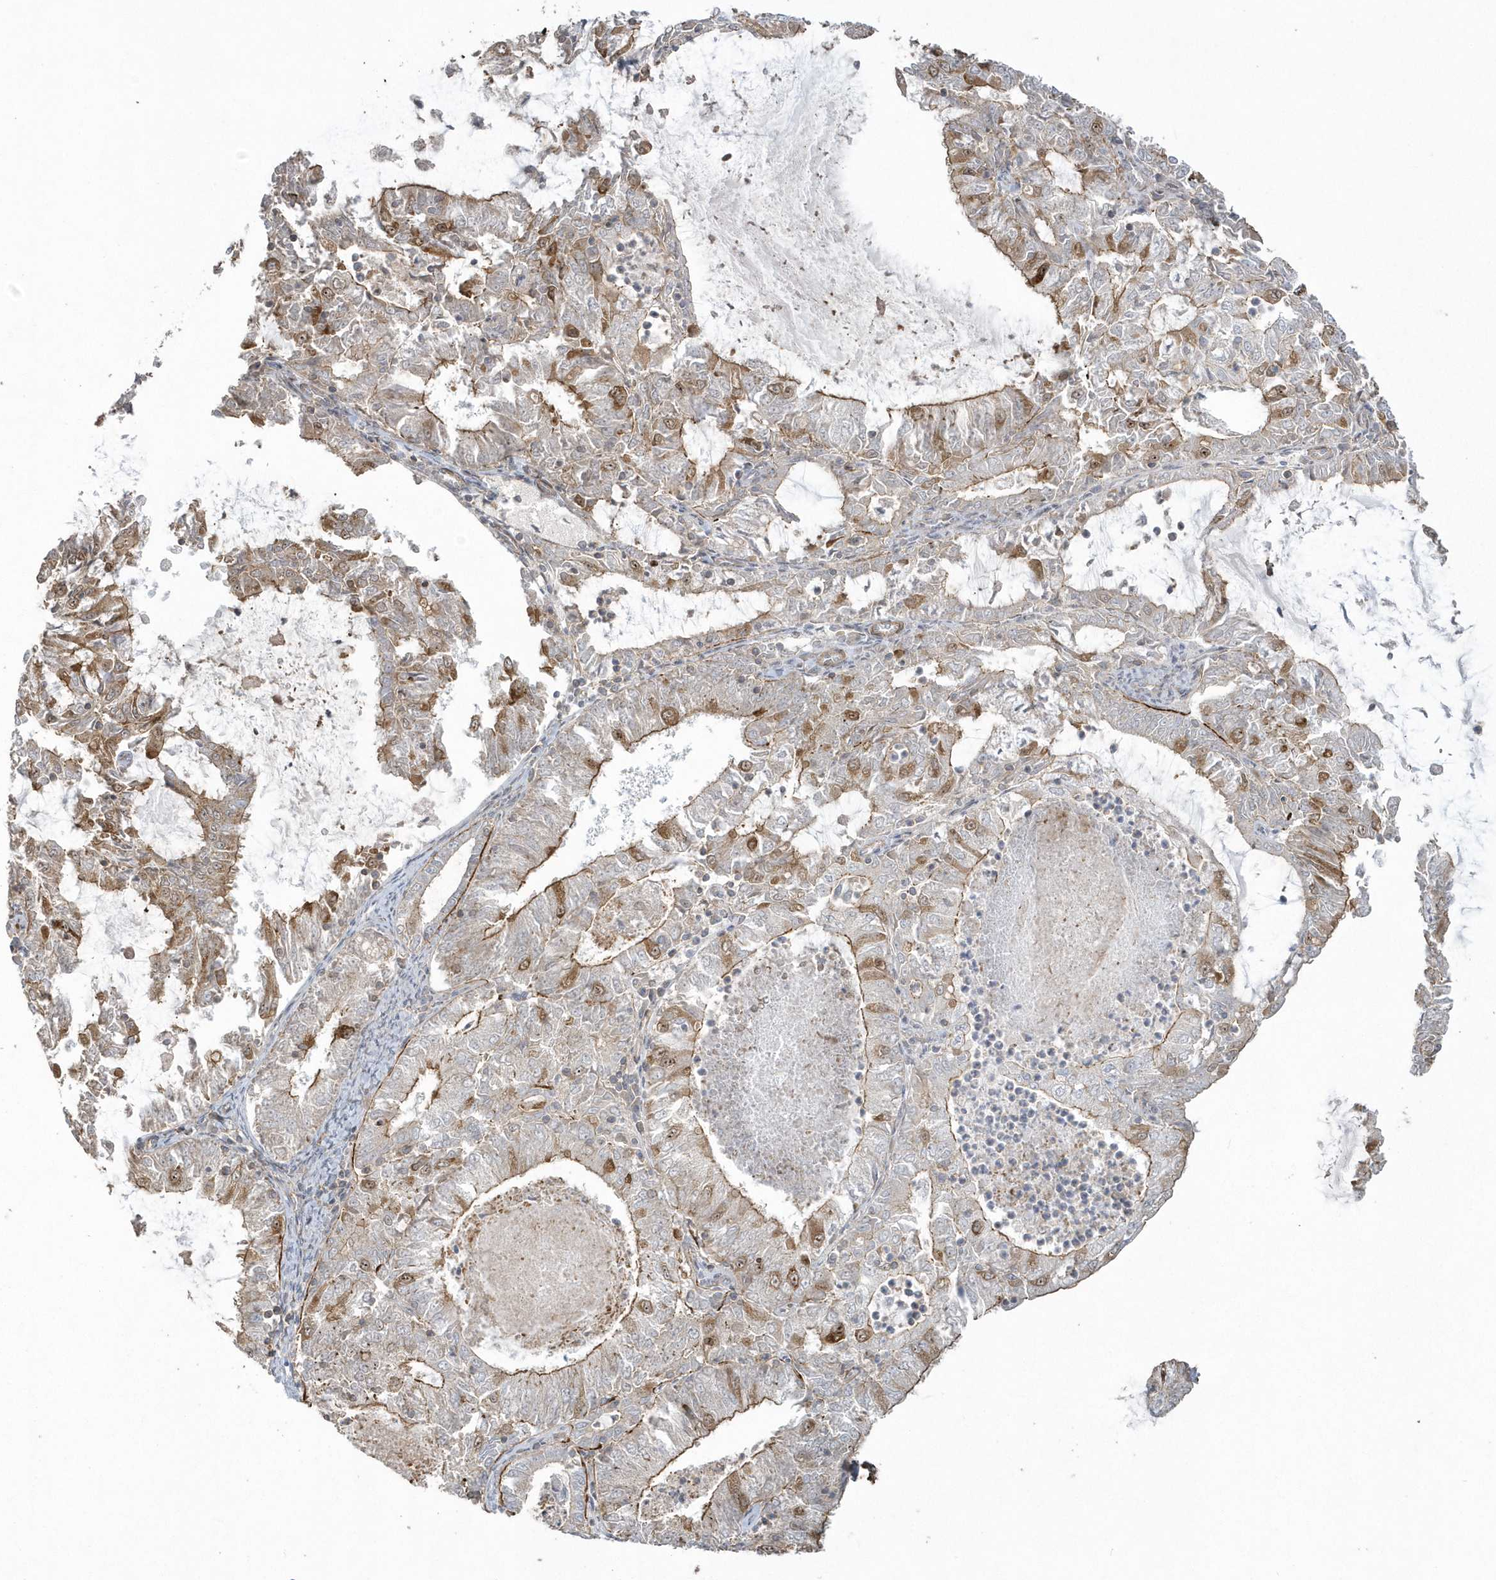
{"staining": {"intensity": "moderate", "quantity": "<25%", "location": "cytoplasmic/membranous"}, "tissue": "endometrial cancer", "cell_type": "Tumor cells", "image_type": "cancer", "snomed": [{"axis": "morphology", "description": "Adenocarcinoma, NOS"}, {"axis": "topography", "description": "Endometrium"}], "caption": "Protein staining of adenocarcinoma (endometrial) tissue displays moderate cytoplasmic/membranous staining in about <25% of tumor cells.", "gene": "ARMC8", "patient": {"sex": "female", "age": 57}}